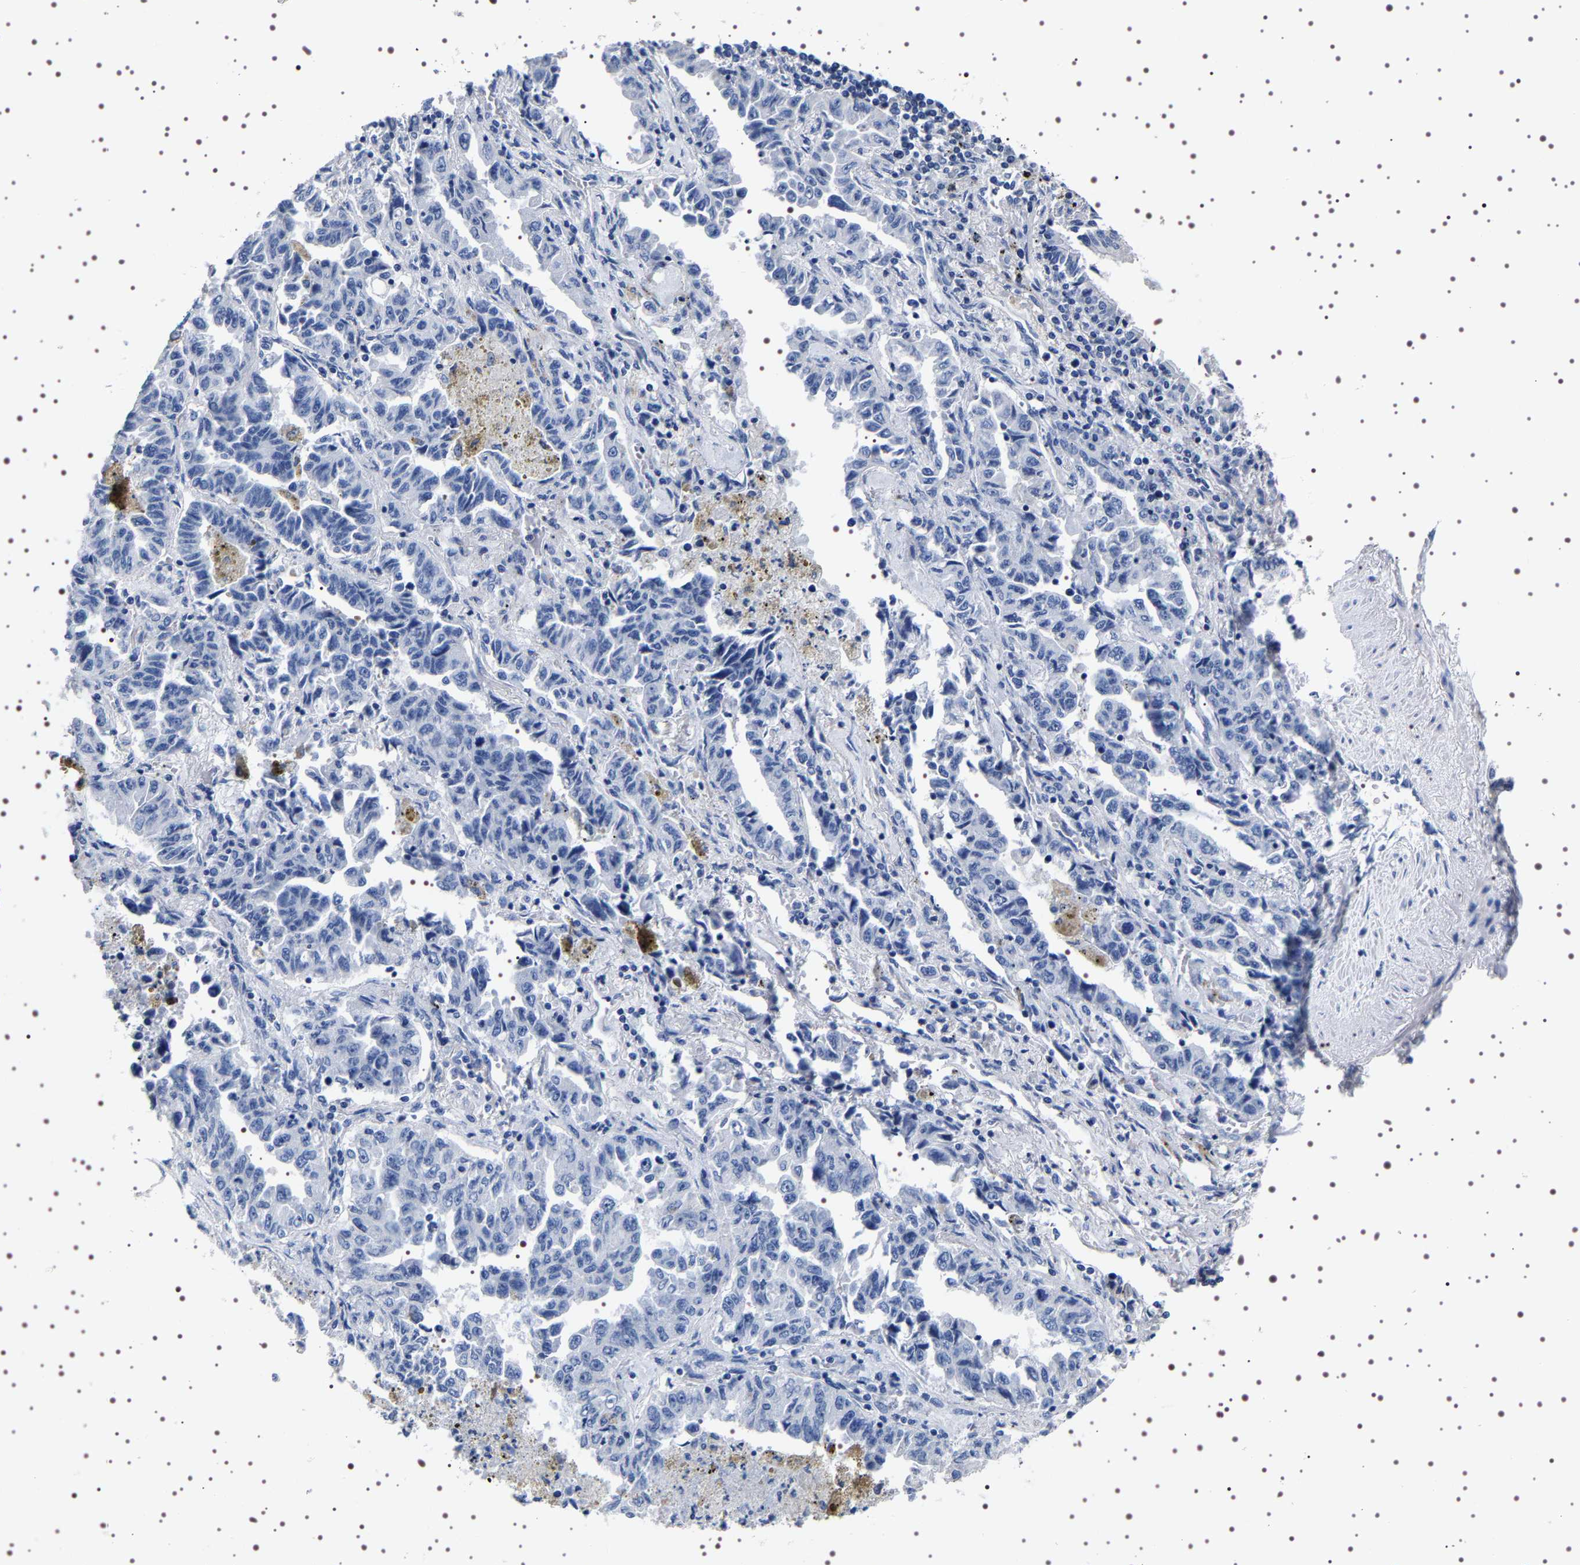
{"staining": {"intensity": "negative", "quantity": "none", "location": "none"}, "tissue": "lung cancer", "cell_type": "Tumor cells", "image_type": "cancer", "snomed": [{"axis": "morphology", "description": "Adenocarcinoma, NOS"}, {"axis": "topography", "description": "Lung"}], "caption": "This is an immunohistochemistry image of lung adenocarcinoma. There is no staining in tumor cells.", "gene": "UBQLN3", "patient": {"sex": "female", "age": 51}}